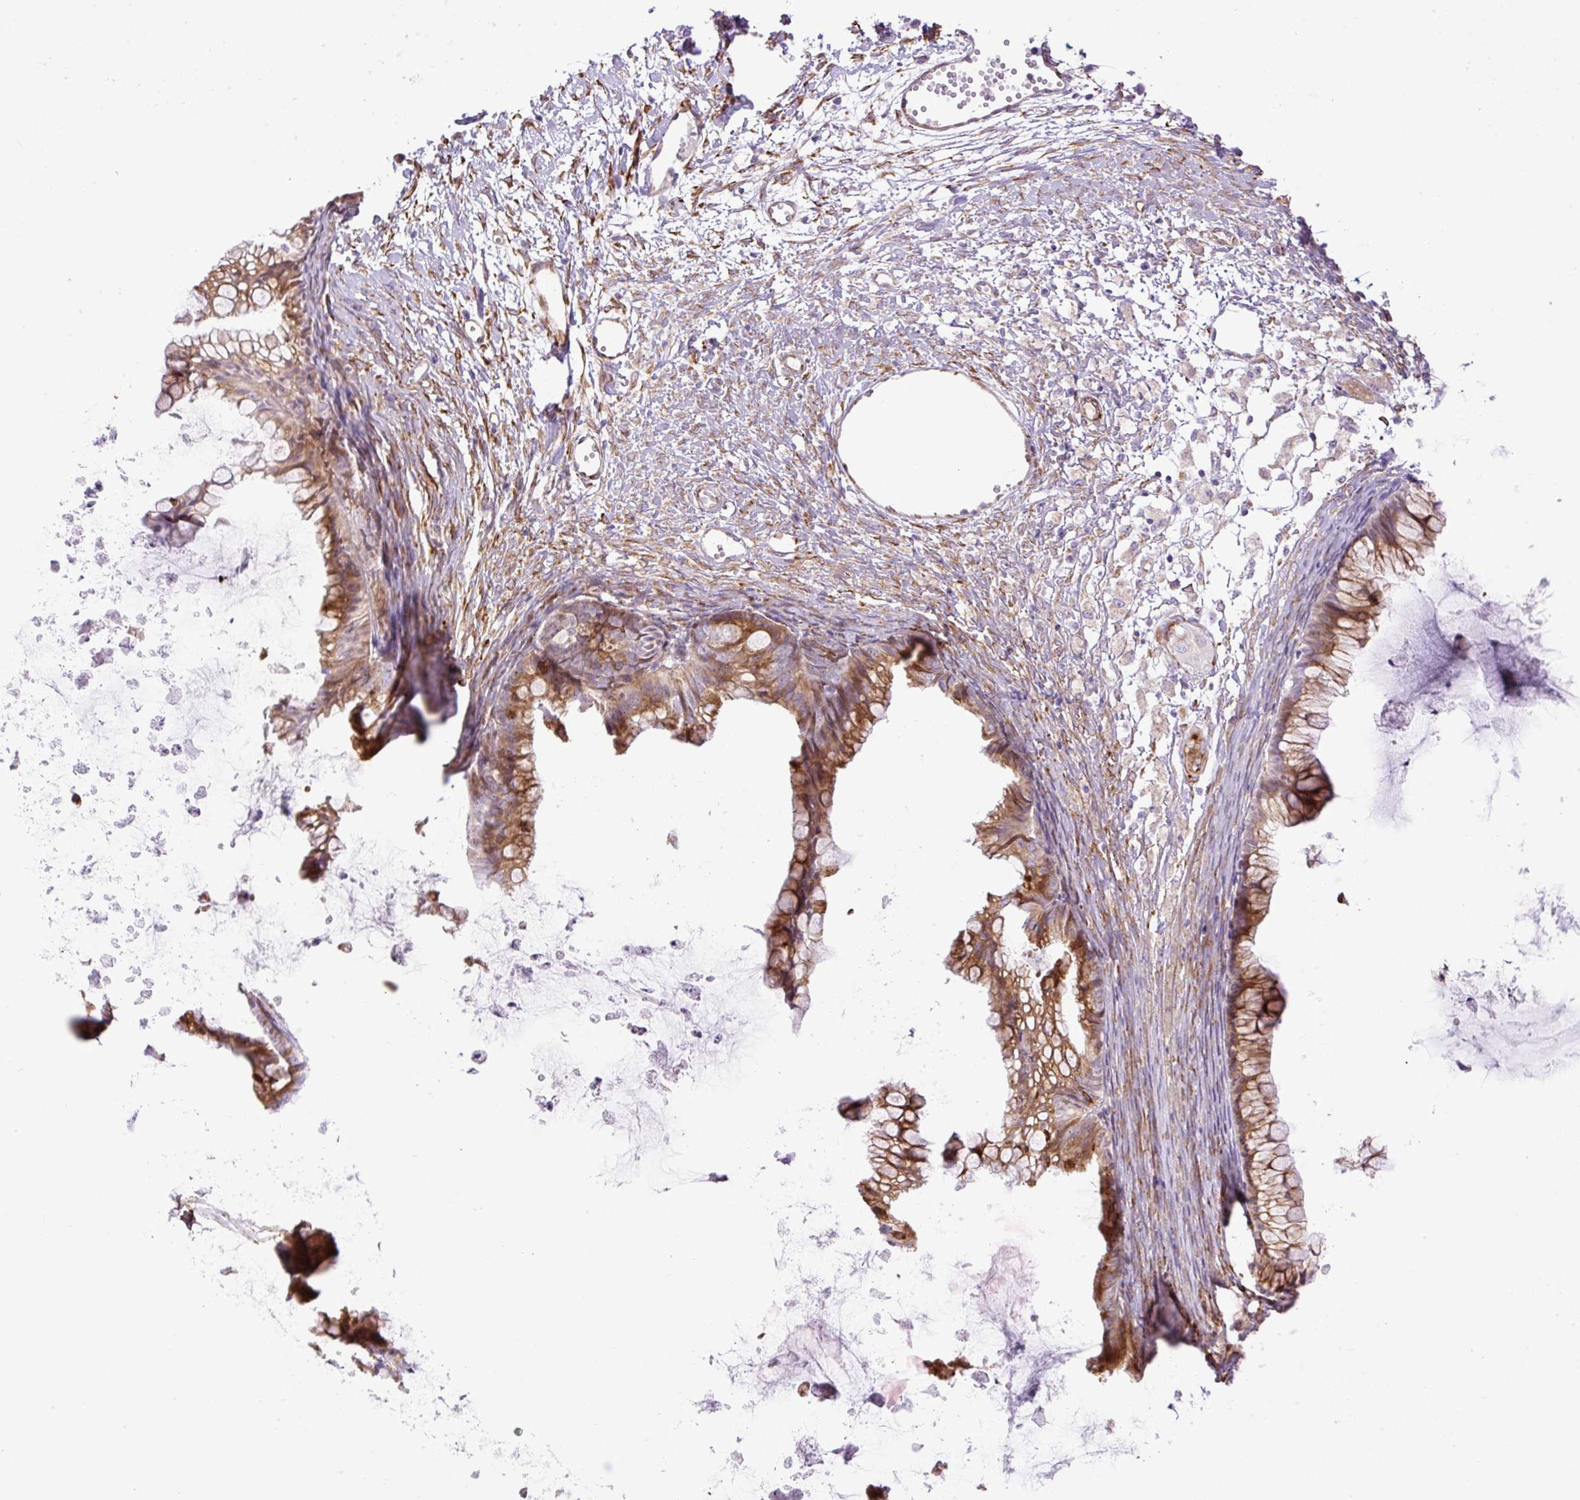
{"staining": {"intensity": "moderate", "quantity": ">75%", "location": "cytoplasmic/membranous"}, "tissue": "ovarian cancer", "cell_type": "Tumor cells", "image_type": "cancer", "snomed": [{"axis": "morphology", "description": "Cystadenocarcinoma, mucinous, NOS"}, {"axis": "topography", "description": "Ovary"}], "caption": "High-power microscopy captured an IHC photomicrograph of ovarian mucinous cystadenocarcinoma, revealing moderate cytoplasmic/membranous expression in approximately >75% of tumor cells.", "gene": "RAB30", "patient": {"sex": "female", "age": 35}}